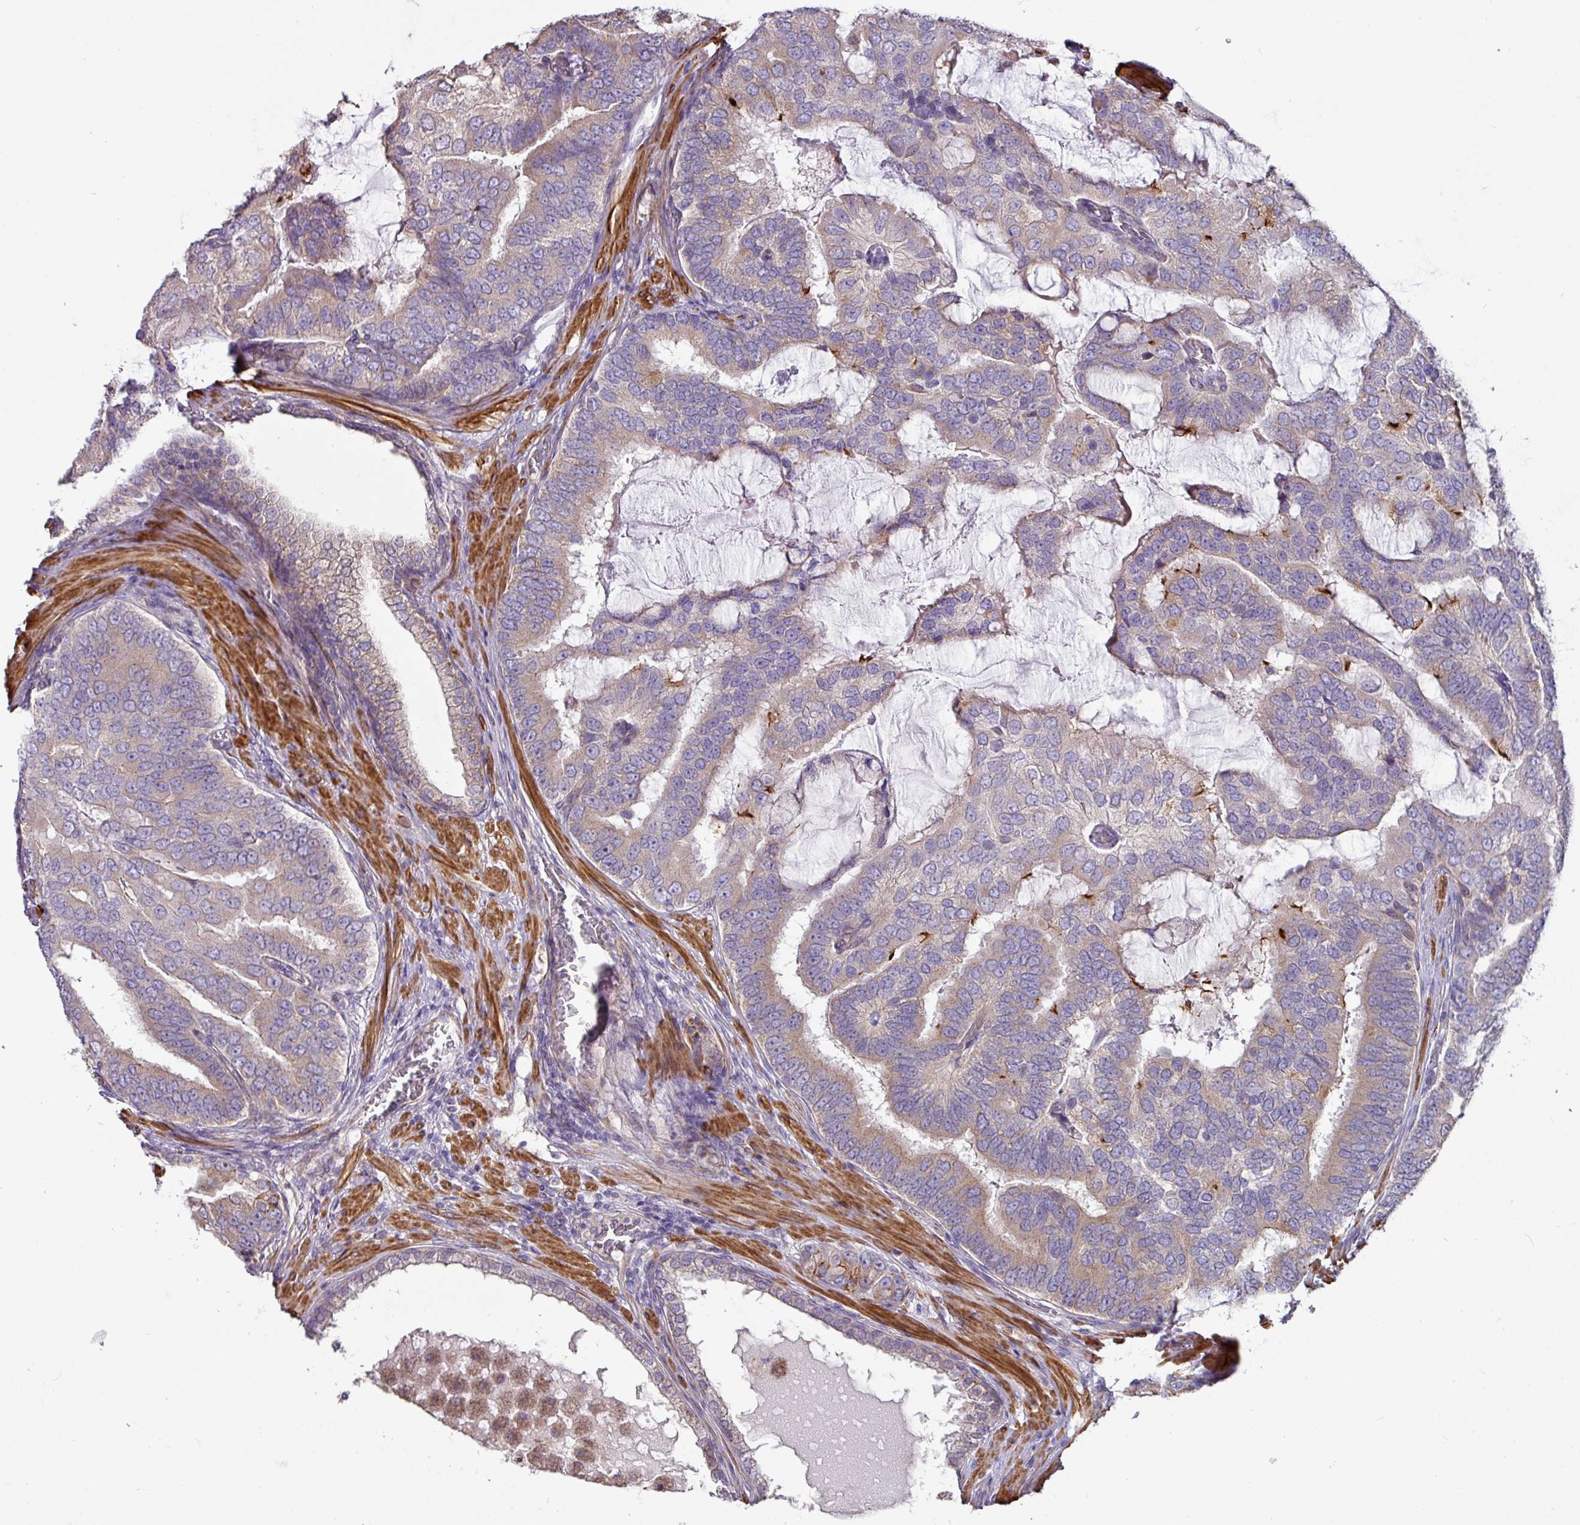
{"staining": {"intensity": "weak", "quantity": "25%-75%", "location": "cytoplasmic/membranous"}, "tissue": "prostate cancer", "cell_type": "Tumor cells", "image_type": "cancer", "snomed": [{"axis": "morphology", "description": "Adenocarcinoma, High grade"}, {"axis": "topography", "description": "Prostate"}], "caption": "The histopathology image reveals staining of high-grade adenocarcinoma (prostate), revealing weak cytoplasmic/membranous protein positivity (brown color) within tumor cells. (brown staining indicates protein expression, while blue staining denotes nuclei).", "gene": "MRRF", "patient": {"sex": "male", "age": 55}}